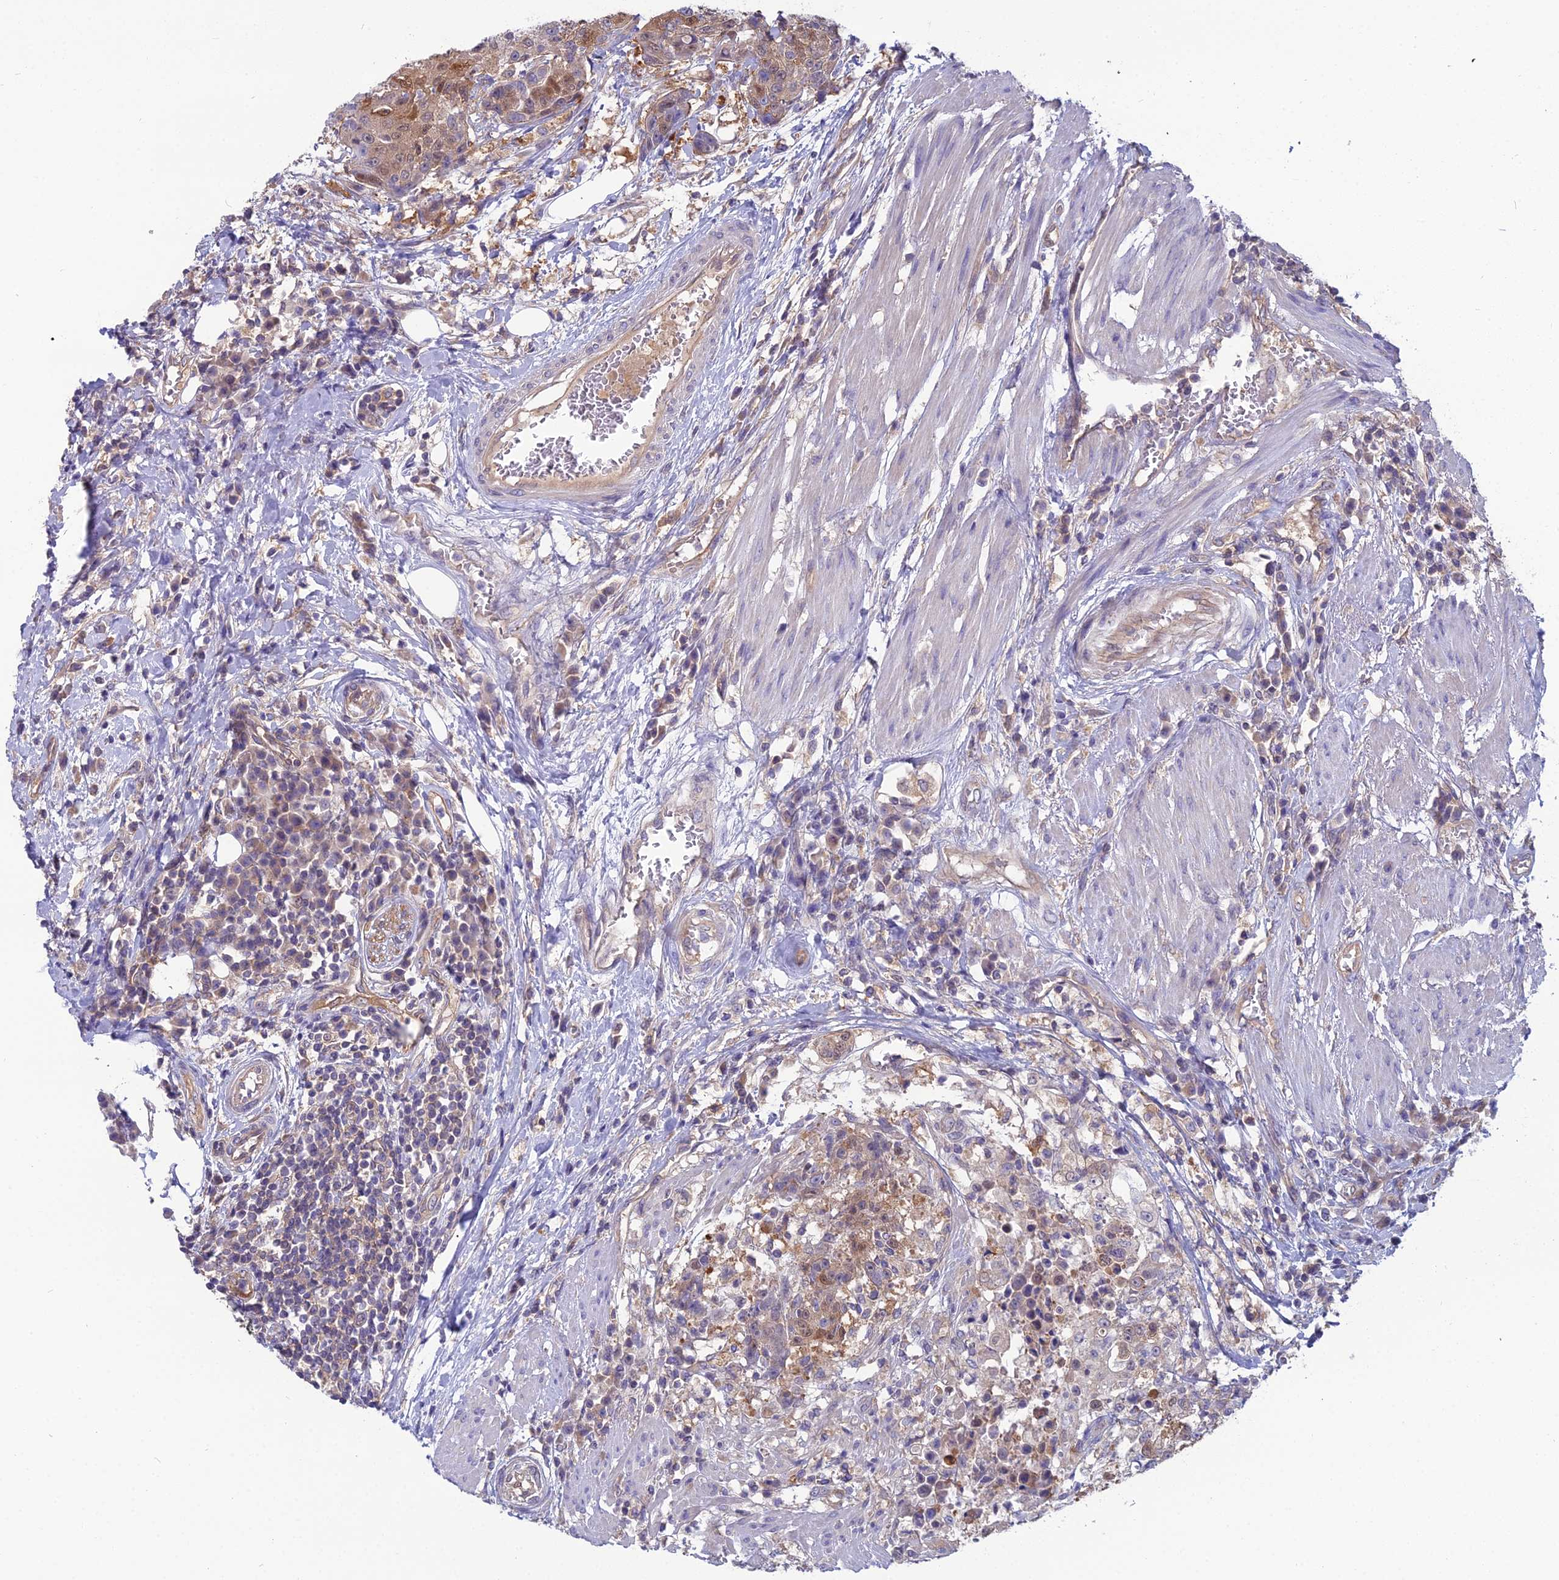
{"staining": {"intensity": "moderate", "quantity": "<25%", "location": "cytoplasmic/membranous,nuclear"}, "tissue": "urothelial cancer", "cell_type": "Tumor cells", "image_type": "cancer", "snomed": [{"axis": "morphology", "description": "Urothelial carcinoma, High grade"}, {"axis": "topography", "description": "Urinary bladder"}], "caption": "Protein staining displays moderate cytoplasmic/membranous and nuclear expression in about <25% of tumor cells in urothelial cancer.", "gene": "MVD", "patient": {"sex": "female", "age": 63}}